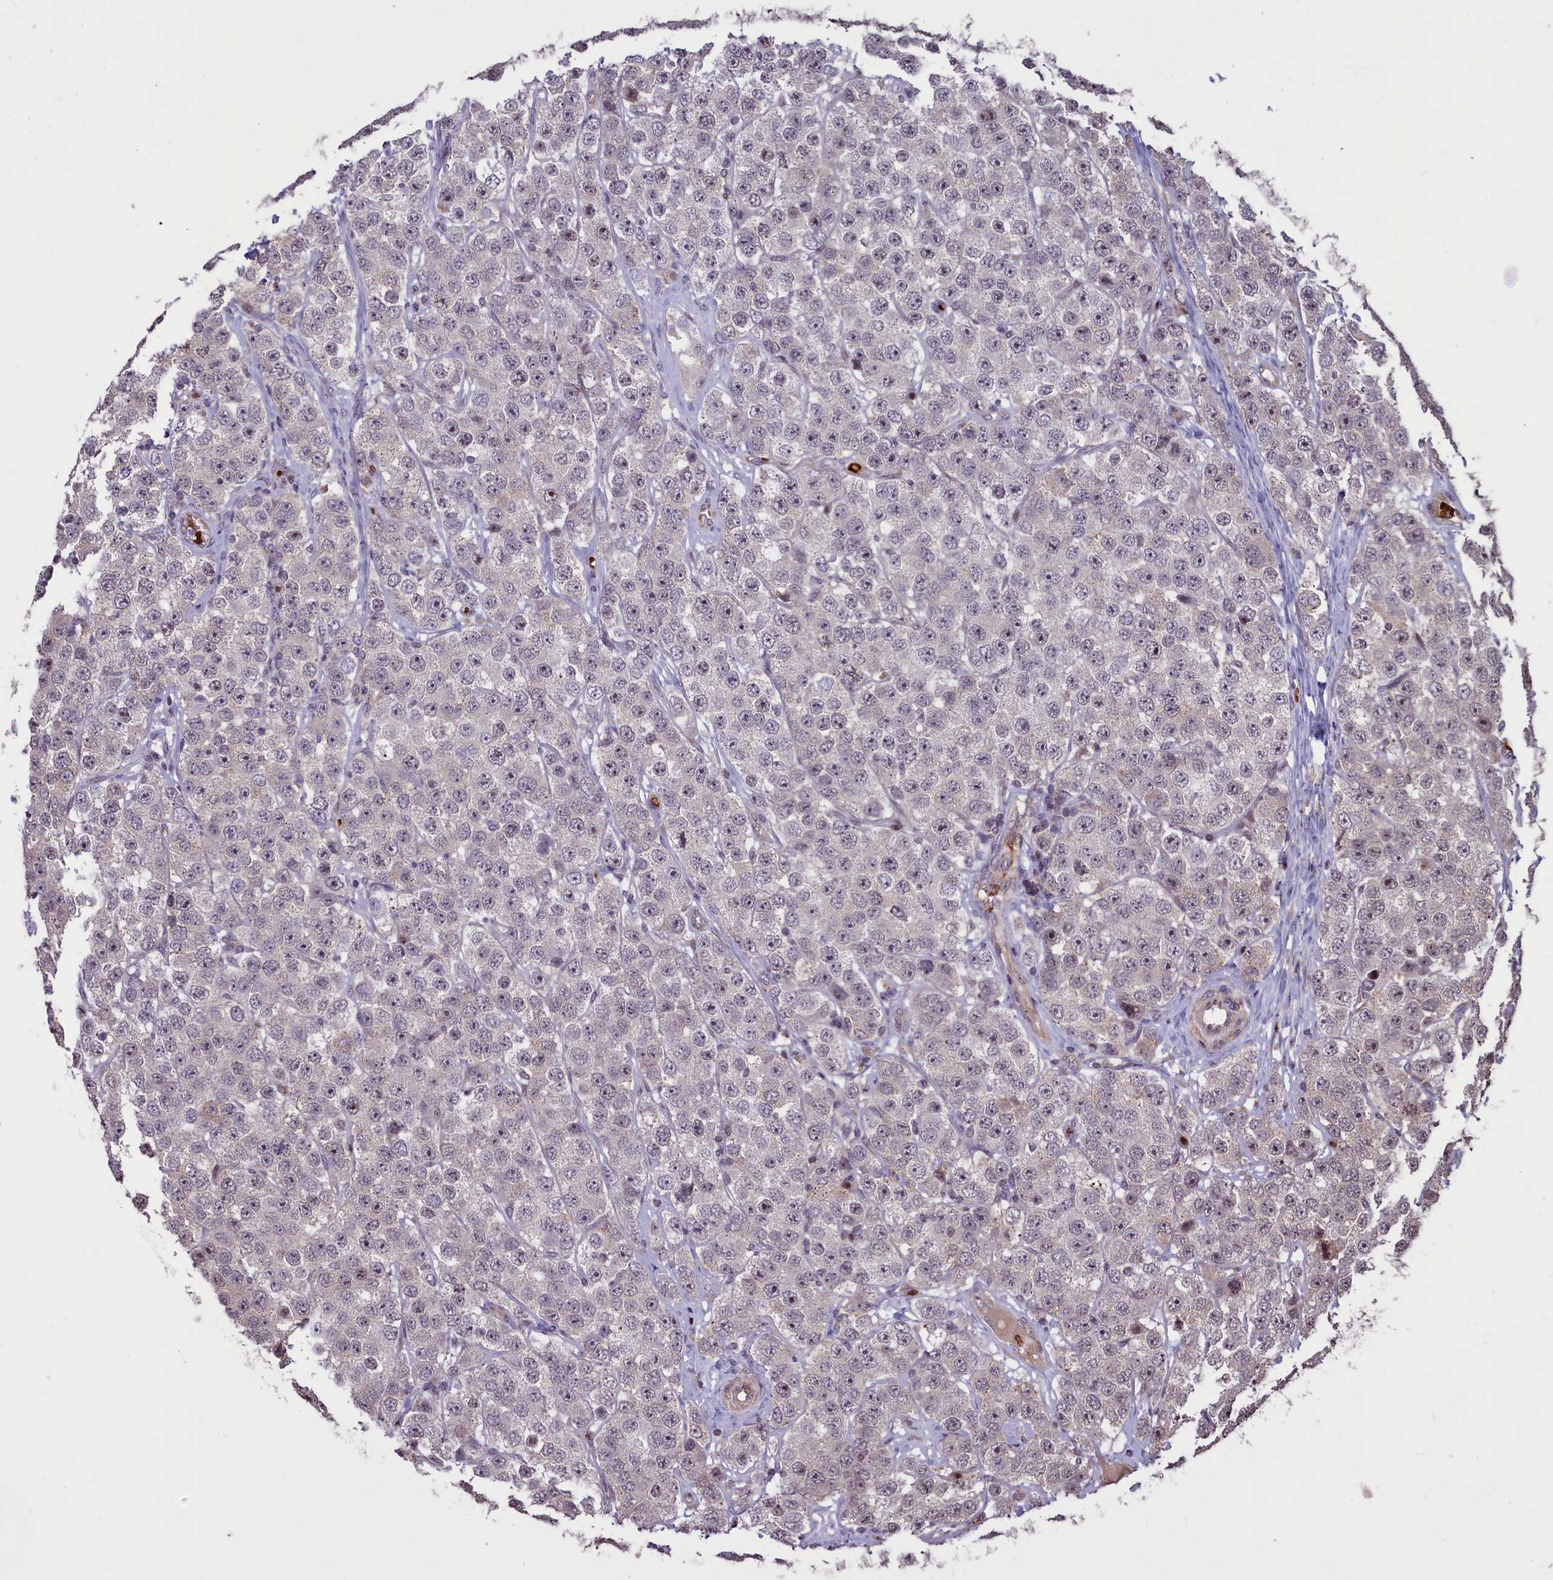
{"staining": {"intensity": "moderate", "quantity": "<25%", "location": "nuclear"}, "tissue": "testis cancer", "cell_type": "Tumor cells", "image_type": "cancer", "snomed": [{"axis": "morphology", "description": "Seminoma, NOS"}, {"axis": "topography", "description": "Testis"}], "caption": "Moderate nuclear positivity for a protein is identified in approximately <25% of tumor cells of seminoma (testis) using IHC.", "gene": "SHFL", "patient": {"sex": "male", "age": 28}}